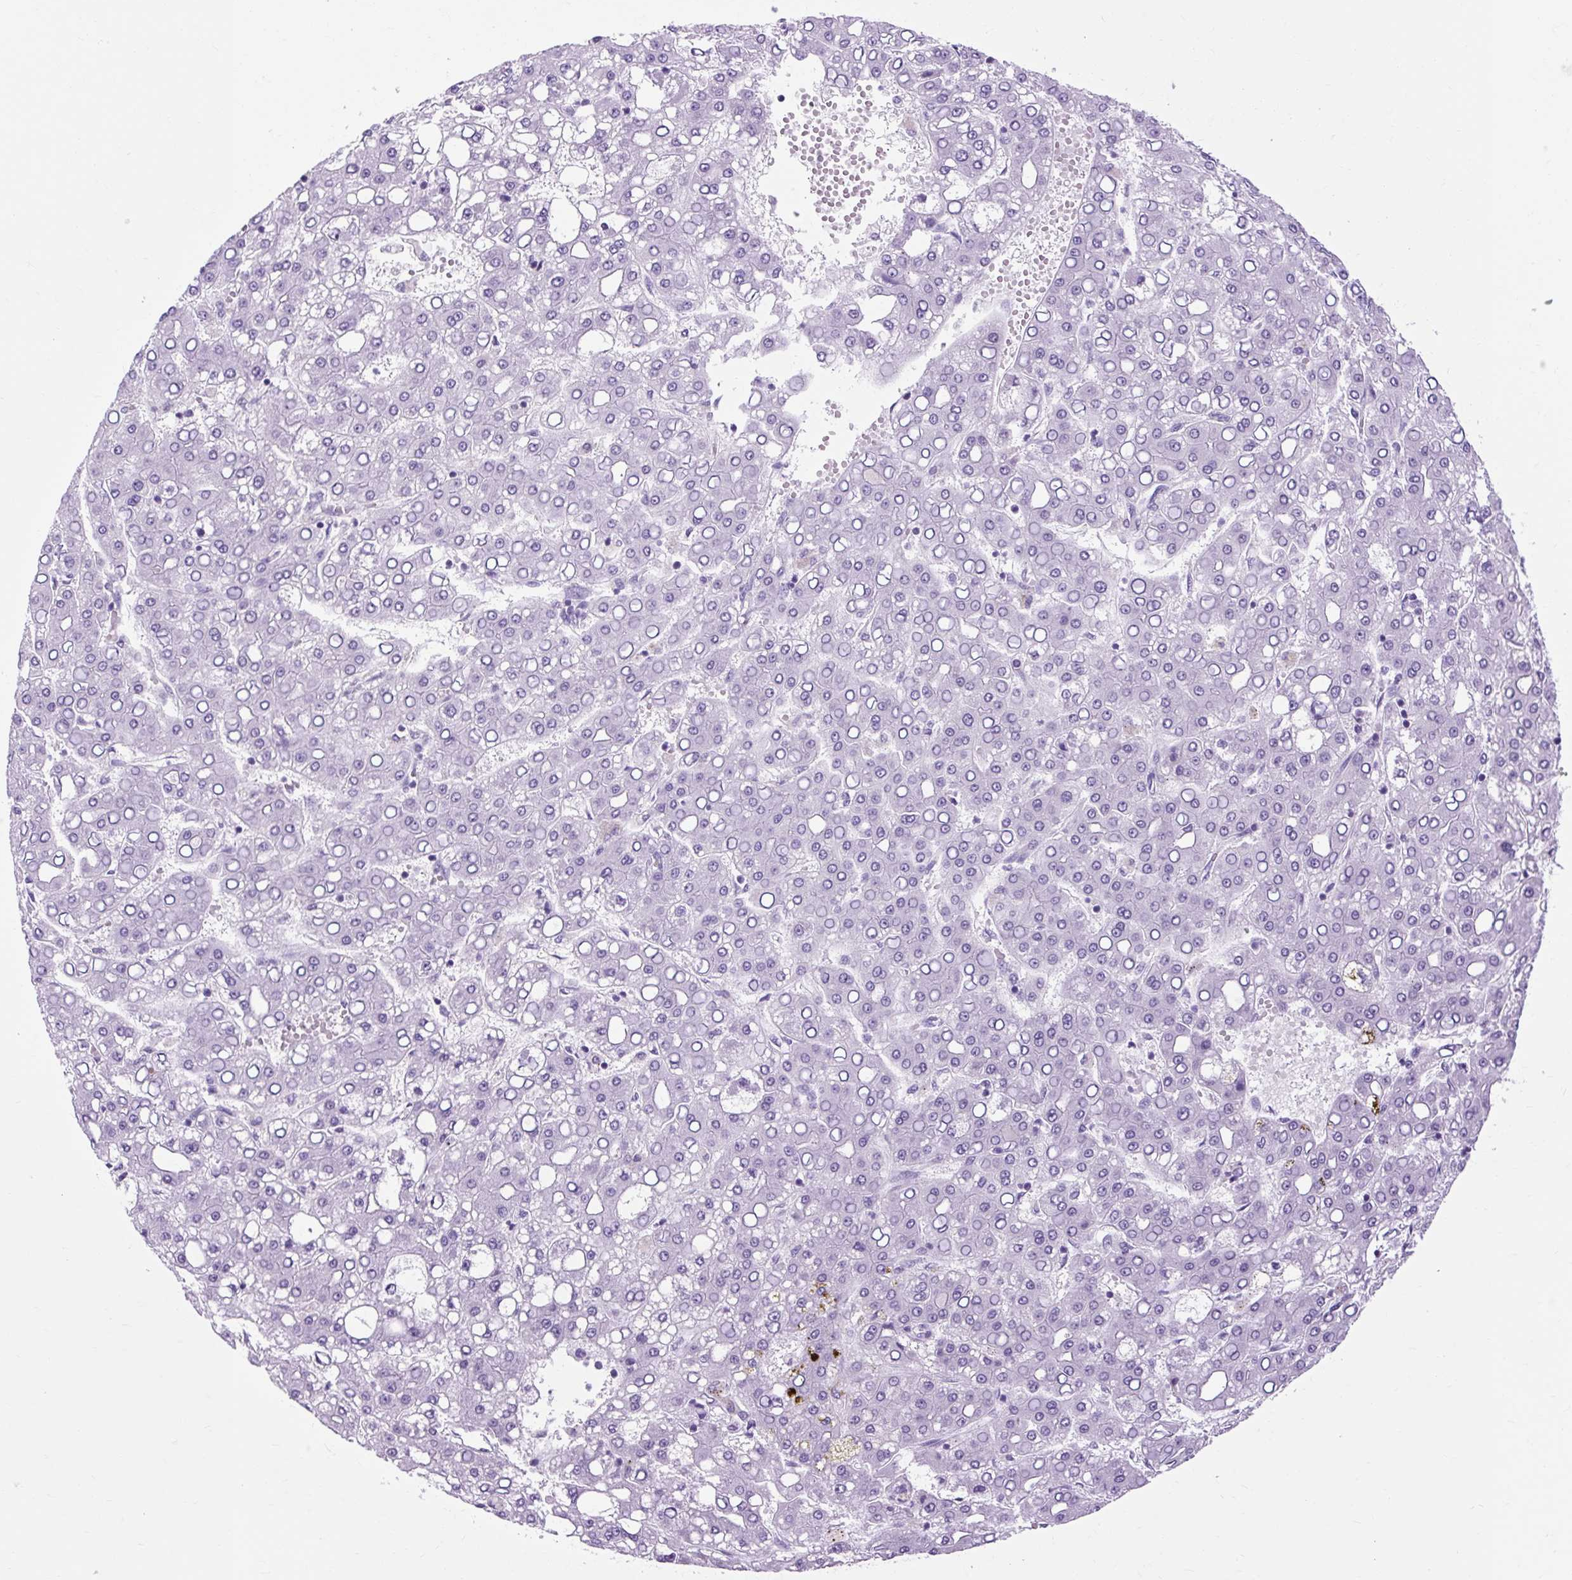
{"staining": {"intensity": "negative", "quantity": "none", "location": "none"}, "tissue": "liver cancer", "cell_type": "Tumor cells", "image_type": "cancer", "snomed": [{"axis": "morphology", "description": "Carcinoma, Hepatocellular, NOS"}, {"axis": "topography", "description": "Liver"}], "caption": "Tumor cells show no significant expression in liver cancer.", "gene": "OOEP", "patient": {"sex": "male", "age": 65}}